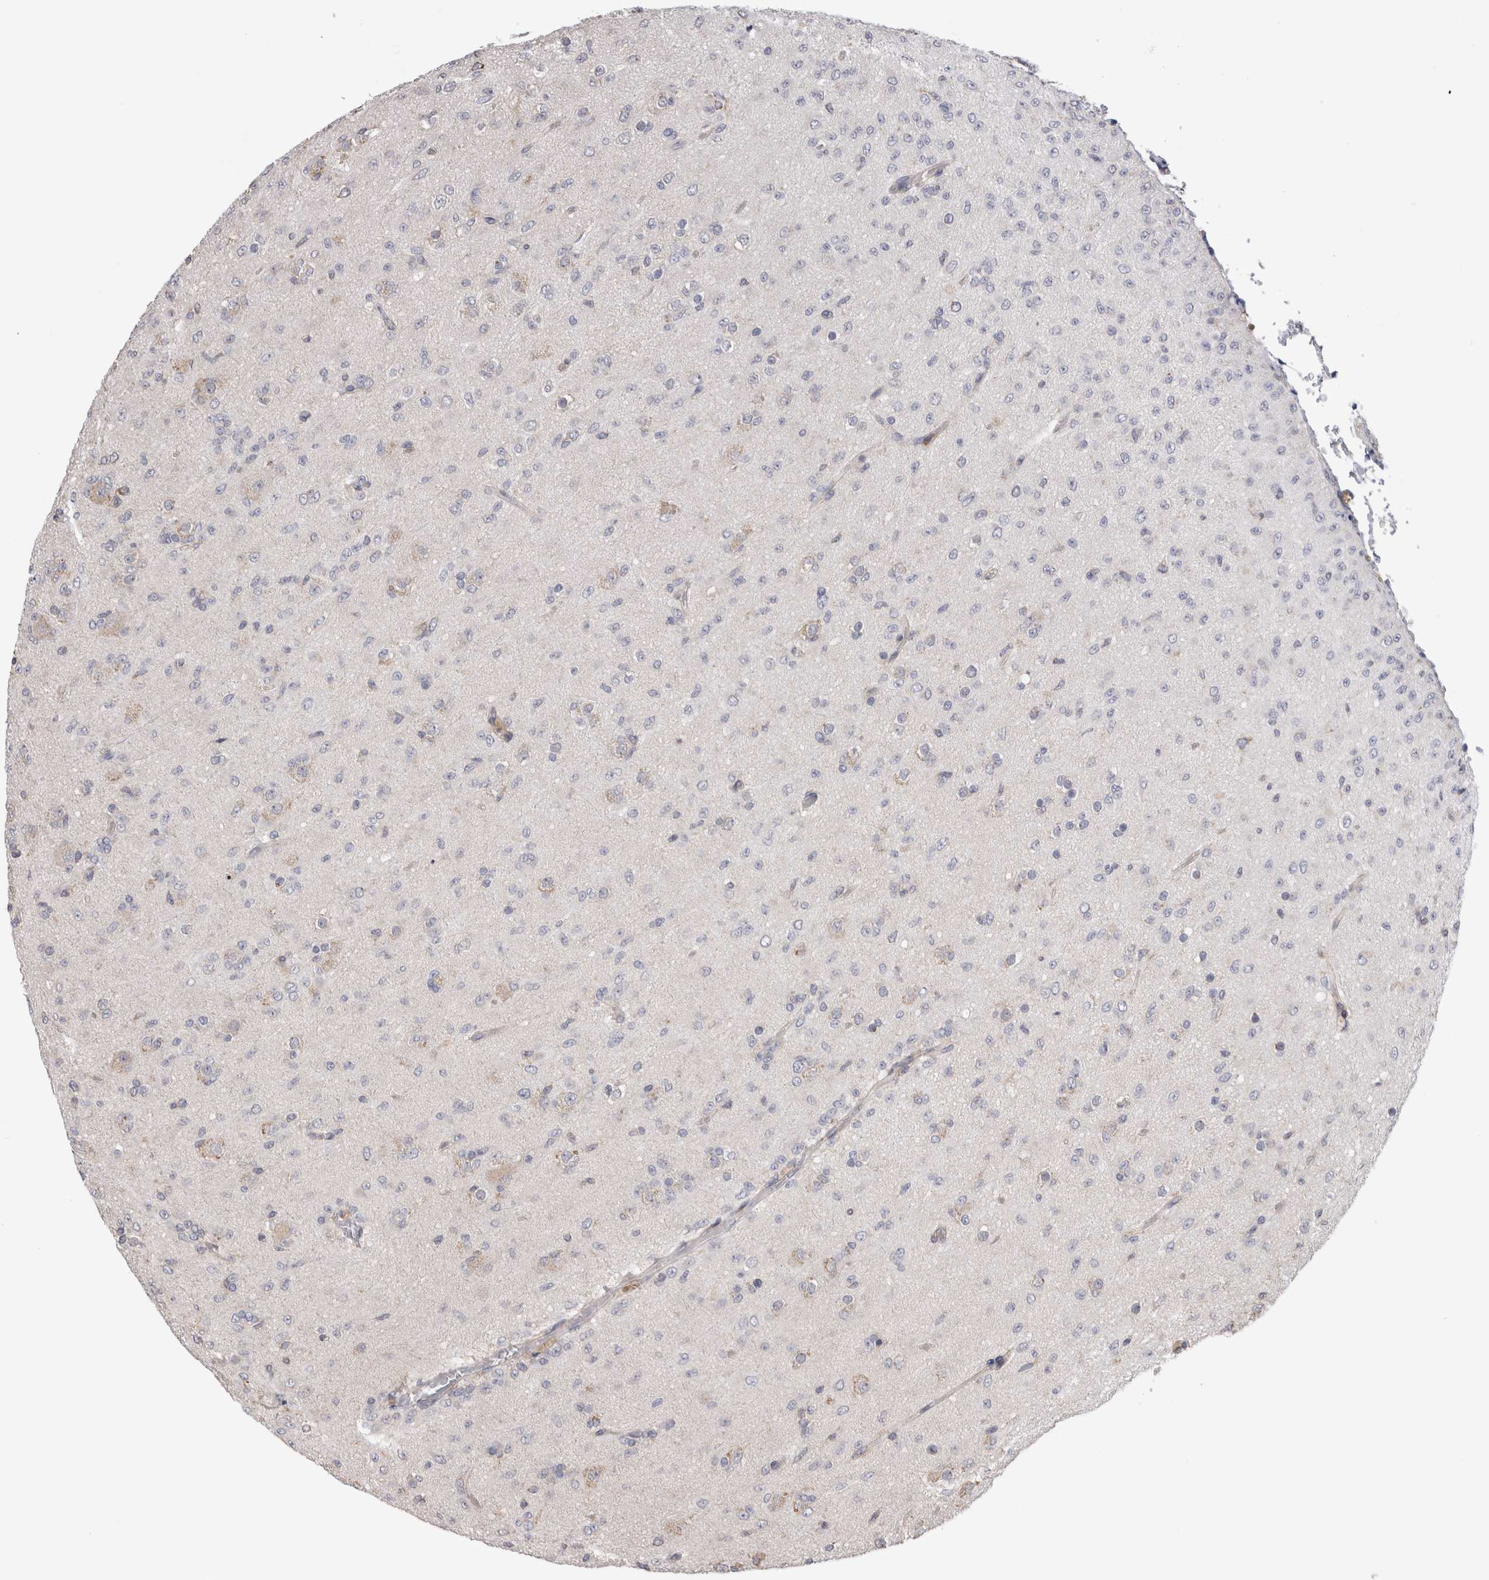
{"staining": {"intensity": "negative", "quantity": "none", "location": "none"}, "tissue": "glioma", "cell_type": "Tumor cells", "image_type": "cancer", "snomed": [{"axis": "morphology", "description": "Glioma, malignant, Low grade"}, {"axis": "topography", "description": "Brain"}], "caption": "The photomicrograph shows no significant positivity in tumor cells of low-grade glioma (malignant).", "gene": "SMAP2", "patient": {"sex": "male", "age": 65}}